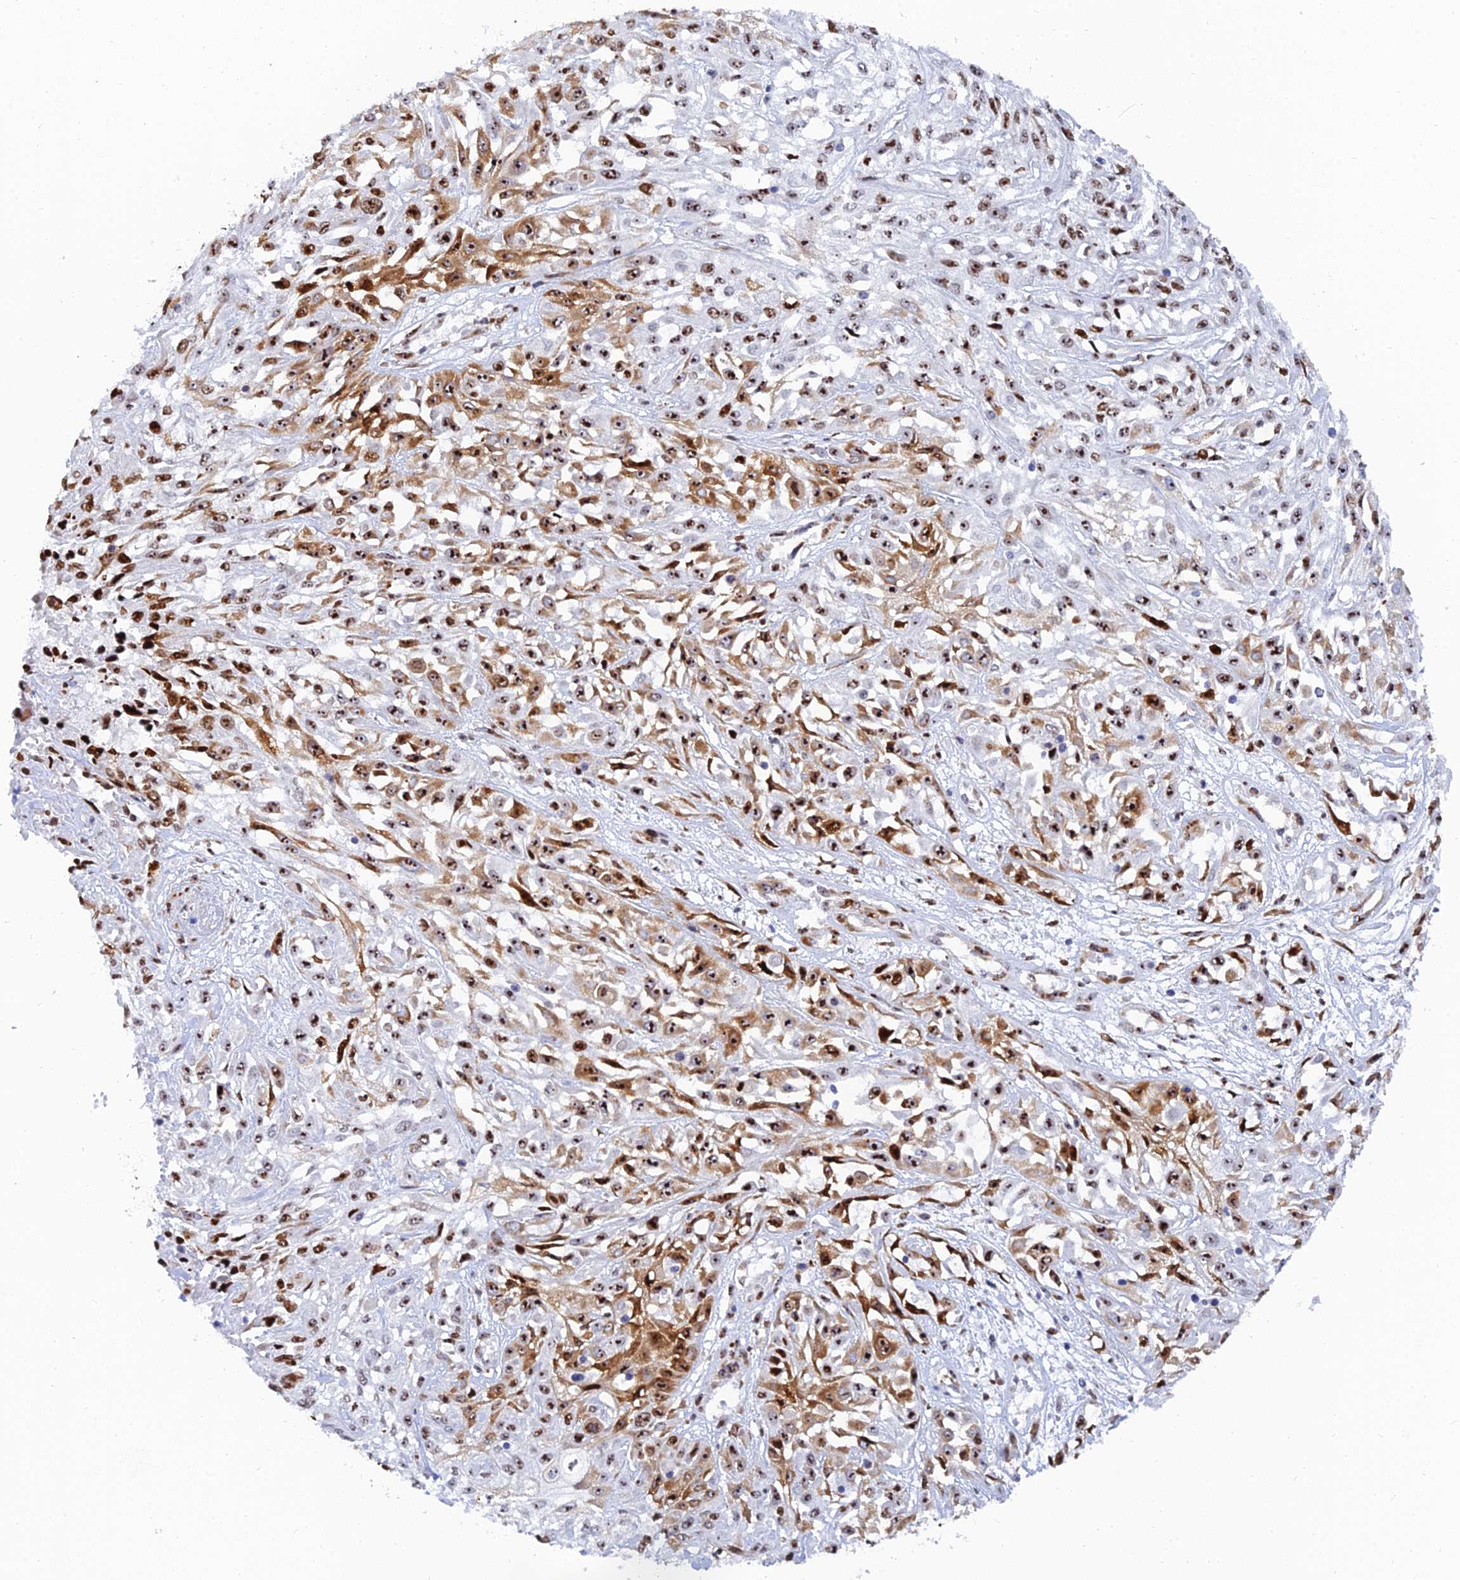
{"staining": {"intensity": "strong", "quantity": "25%-75%", "location": "cytoplasmic/membranous,nuclear"}, "tissue": "skin cancer", "cell_type": "Tumor cells", "image_type": "cancer", "snomed": [{"axis": "morphology", "description": "Squamous cell carcinoma, NOS"}, {"axis": "morphology", "description": "Squamous cell carcinoma, metastatic, NOS"}, {"axis": "topography", "description": "Skin"}, {"axis": "topography", "description": "Lymph node"}], "caption": "The photomicrograph displays staining of skin squamous cell carcinoma, revealing strong cytoplasmic/membranous and nuclear protein expression (brown color) within tumor cells.", "gene": "RSL1D1", "patient": {"sex": "male", "age": 75}}